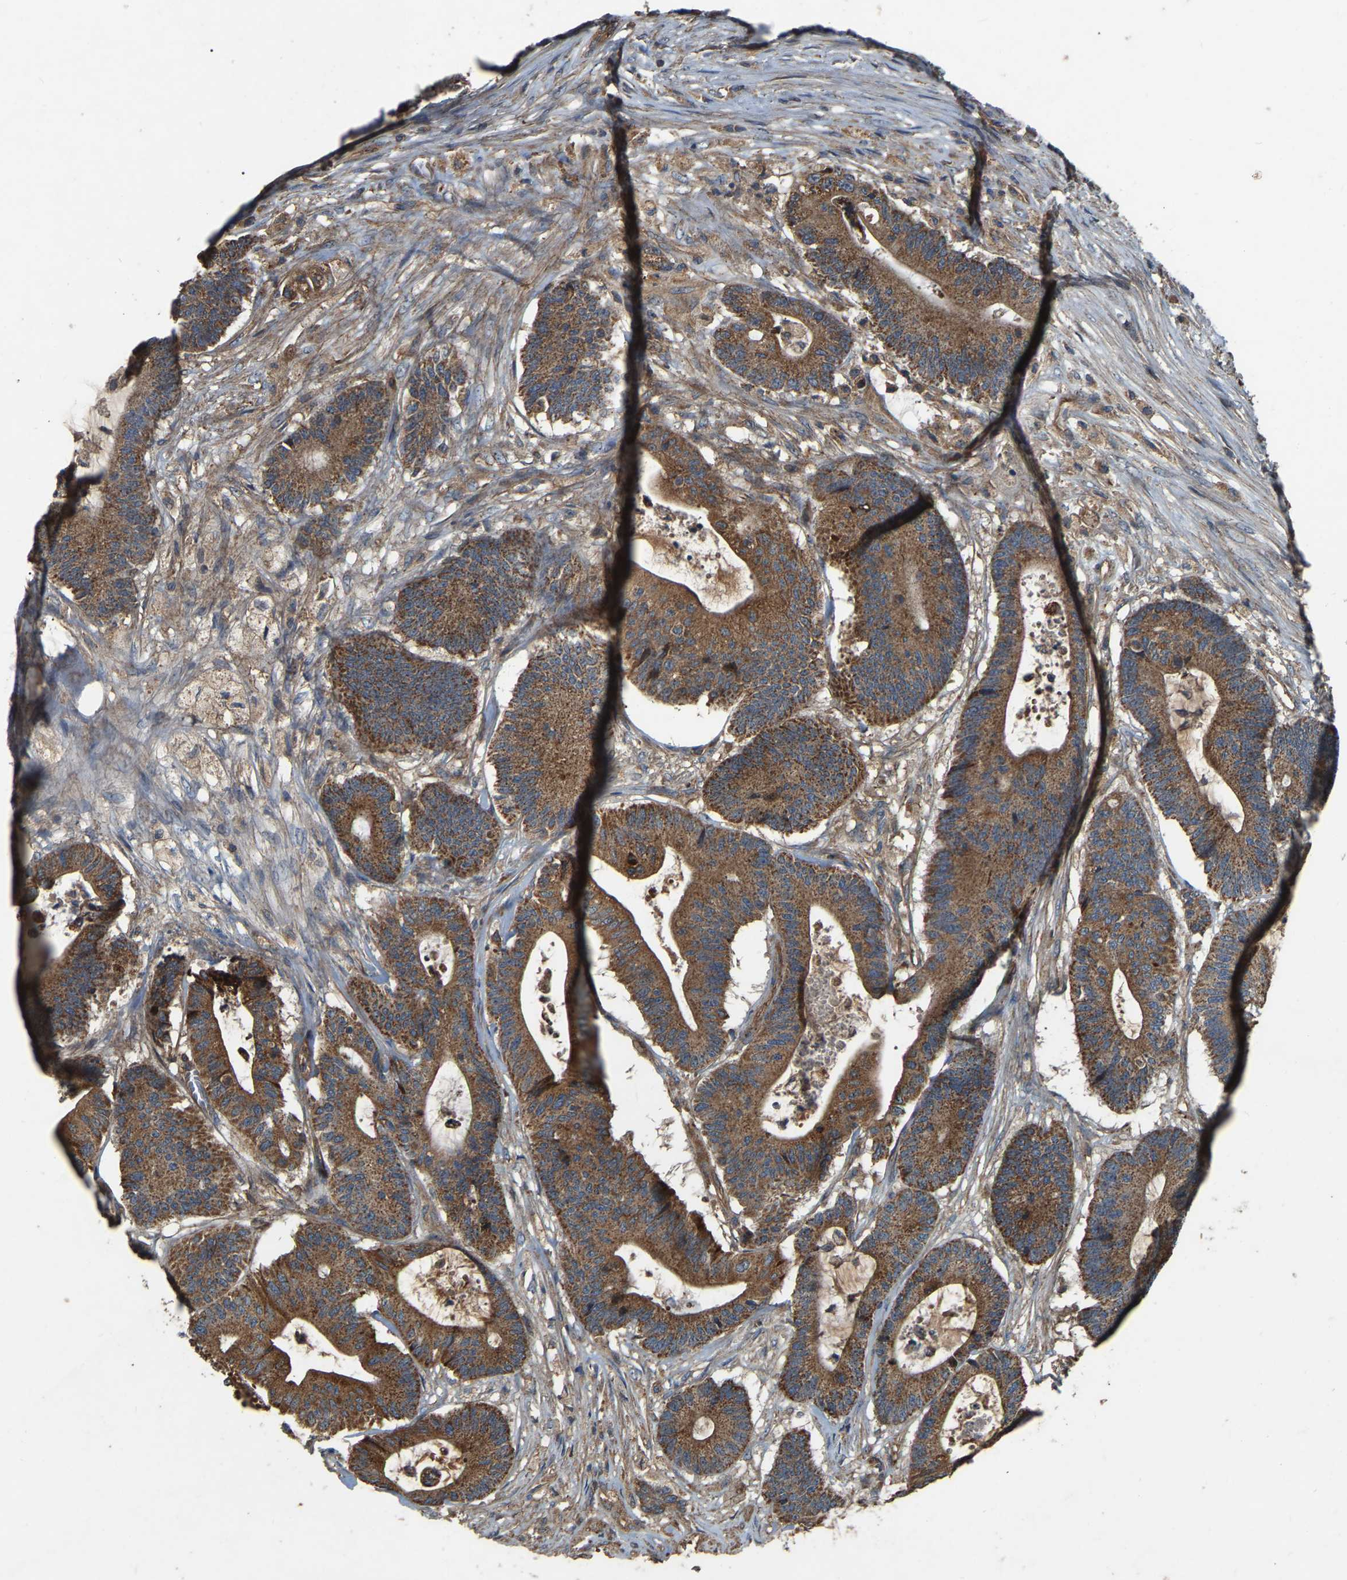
{"staining": {"intensity": "strong", "quantity": ">75%", "location": "cytoplasmic/membranous"}, "tissue": "colorectal cancer", "cell_type": "Tumor cells", "image_type": "cancer", "snomed": [{"axis": "morphology", "description": "Adenocarcinoma, NOS"}, {"axis": "topography", "description": "Colon"}], "caption": "DAB immunohistochemical staining of human adenocarcinoma (colorectal) exhibits strong cytoplasmic/membranous protein expression in approximately >75% of tumor cells.", "gene": "SAMD9L", "patient": {"sex": "female", "age": 84}}